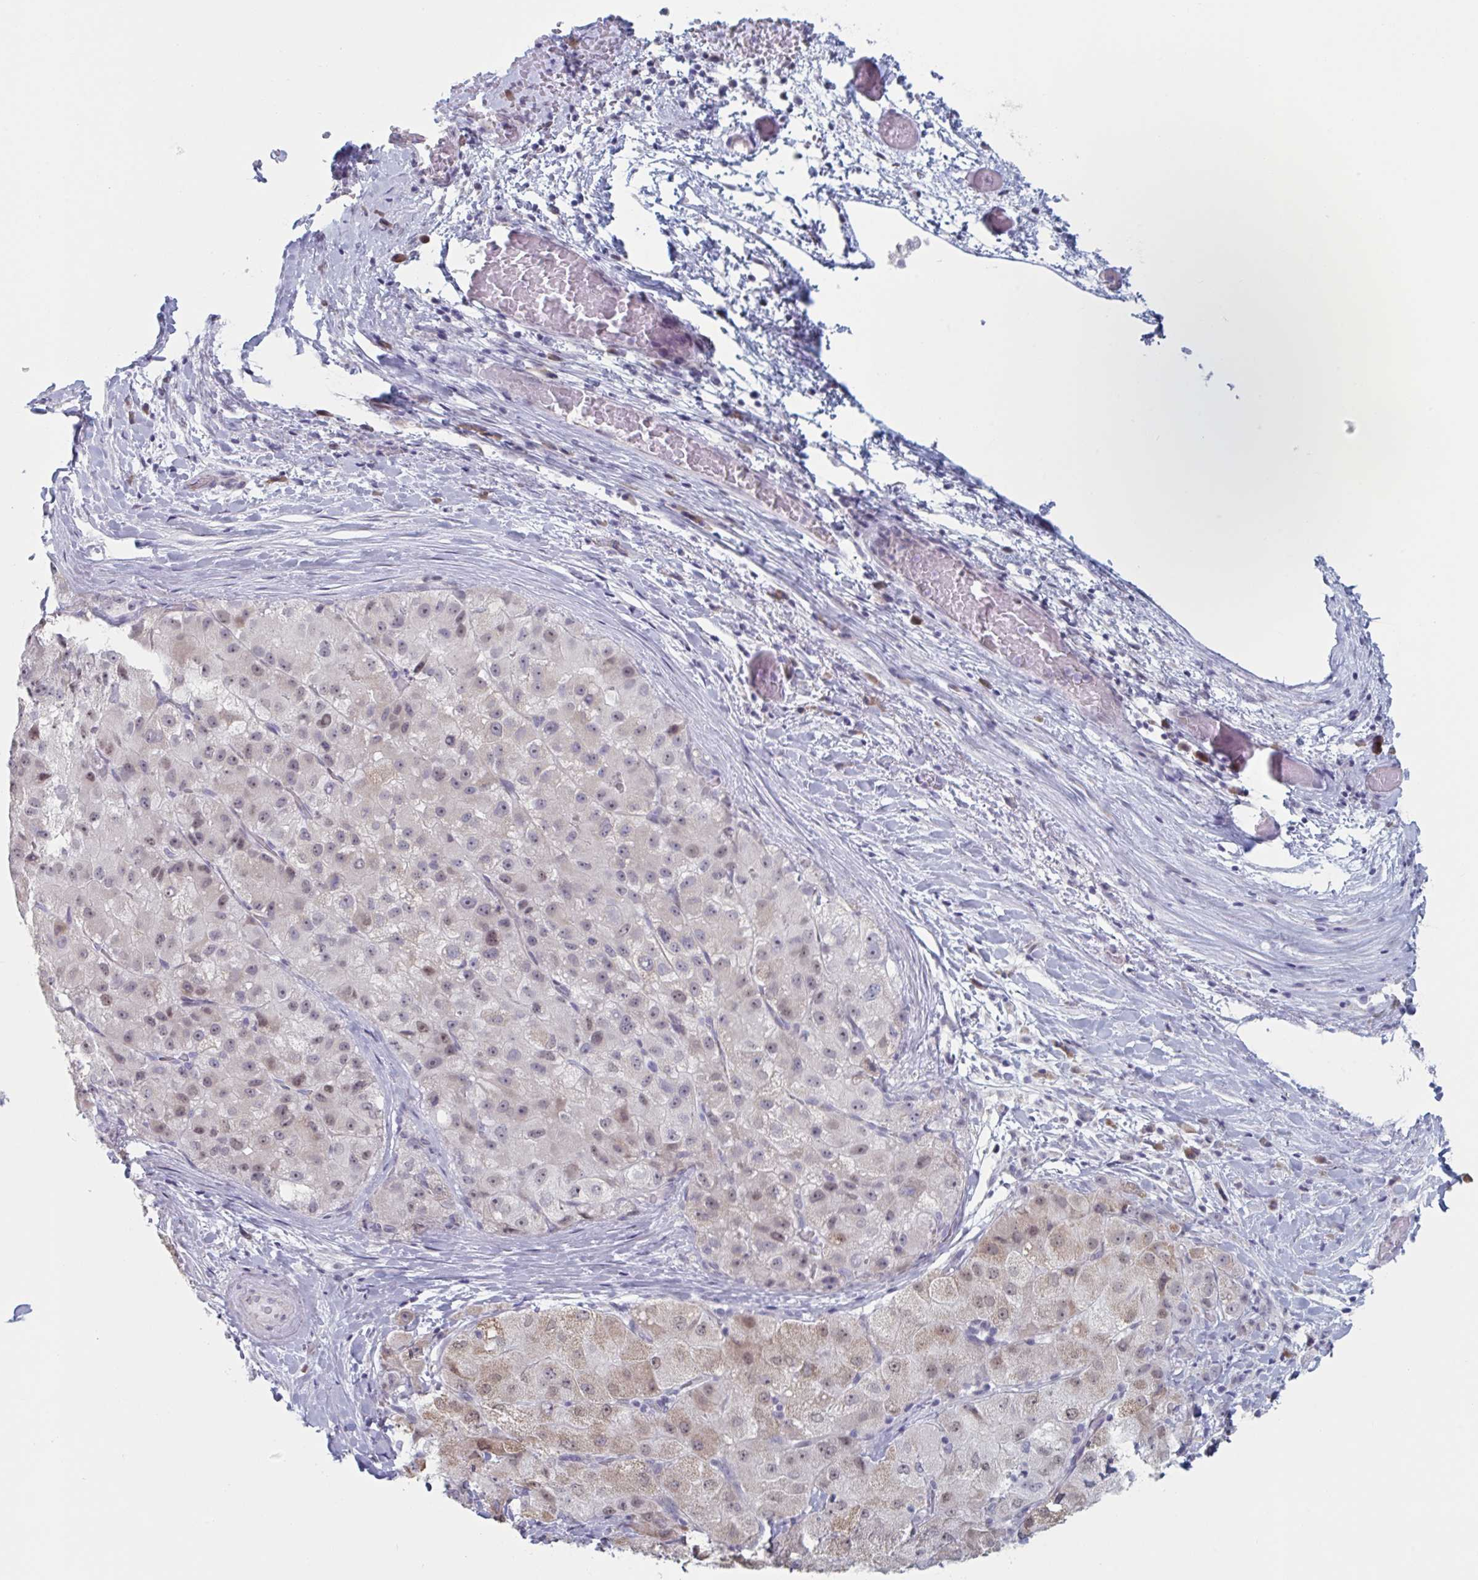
{"staining": {"intensity": "weak", "quantity": "25%-75%", "location": "nuclear"}, "tissue": "liver cancer", "cell_type": "Tumor cells", "image_type": "cancer", "snomed": [{"axis": "morphology", "description": "Carcinoma, Hepatocellular, NOS"}, {"axis": "topography", "description": "Liver"}], "caption": "Immunohistochemical staining of human hepatocellular carcinoma (liver) displays low levels of weak nuclear expression in approximately 25%-75% of tumor cells.", "gene": "FOXA1", "patient": {"sex": "male", "age": 80}}